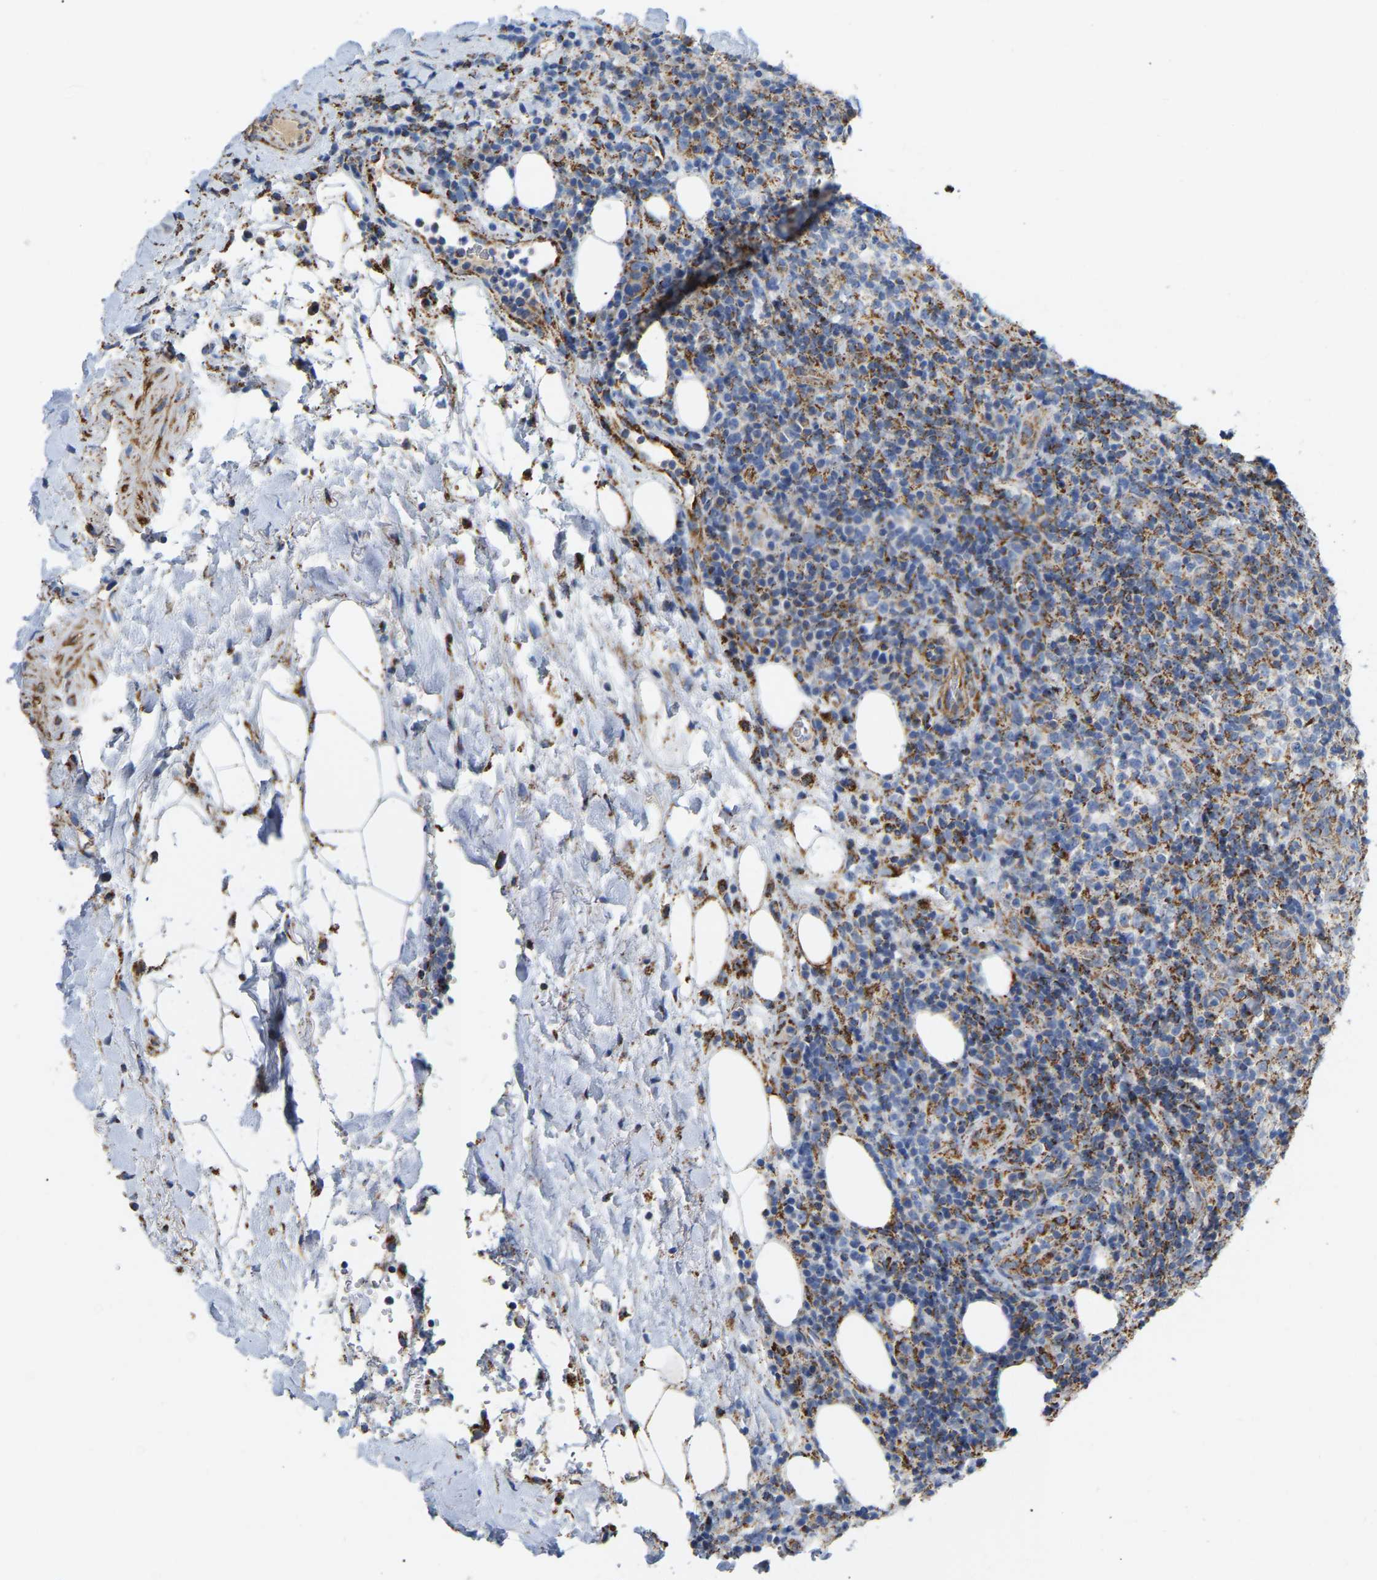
{"staining": {"intensity": "moderate", "quantity": ">75%", "location": "cytoplasmic/membranous"}, "tissue": "lymphoma", "cell_type": "Tumor cells", "image_type": "cancer", "snomed": [{"axis": "morphology", "description": "Malignant lymphoma, non-Hodgkin's type, High grade"}, {"axis": "topography", "description": "Lymph node"}], "caption": "Brown immunohistochemical staining in human lymphoma reveals moderate cytoplasmic/membranous staining in approximately >75% of tumor cells.", "gene": "HIBADH", "patient": {"sex": "female", "age": 76}}